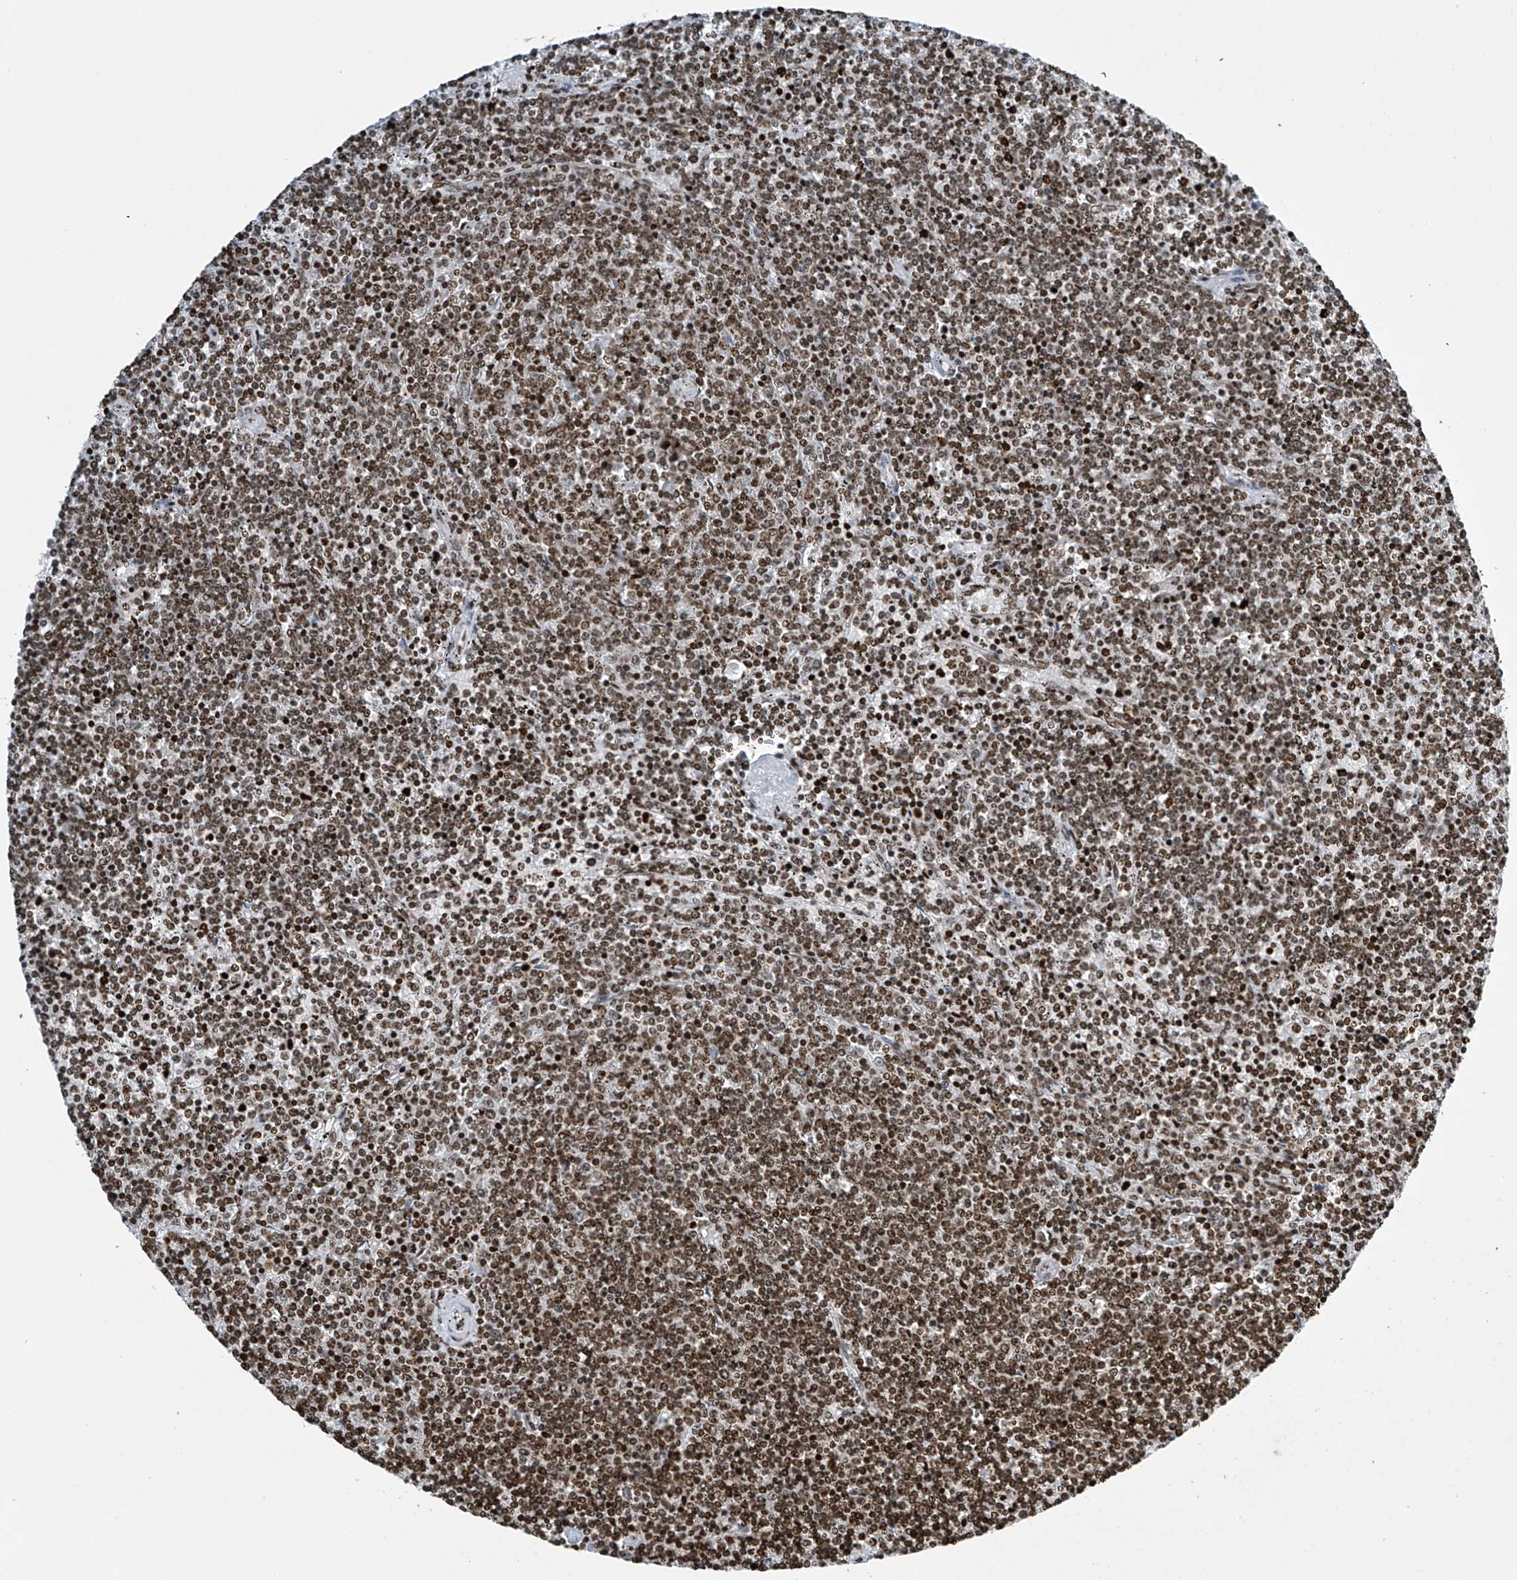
{"staining": {"intensity": "strong", "quantity": ">75%", "location": "nuclear"}, "tissue": "lymphoma", "cell_type": "Tumor cells", "image_type": "cancer", "snomed": [{"axis": "morphology", "description": "Malignant lymphoma, non-Hodgkin's type, Low grade"}, {"axis": "topography", "description": "Spleen"}], "caption": "This is an image of immunohistochemistry staining of low-grade malignant lymphoma, non-Hodgkin's type, which shows strong positivity in the nuclear of tumor cells.", "gene": "H4C16", "patient": {"sex": "female", "age": 50}}